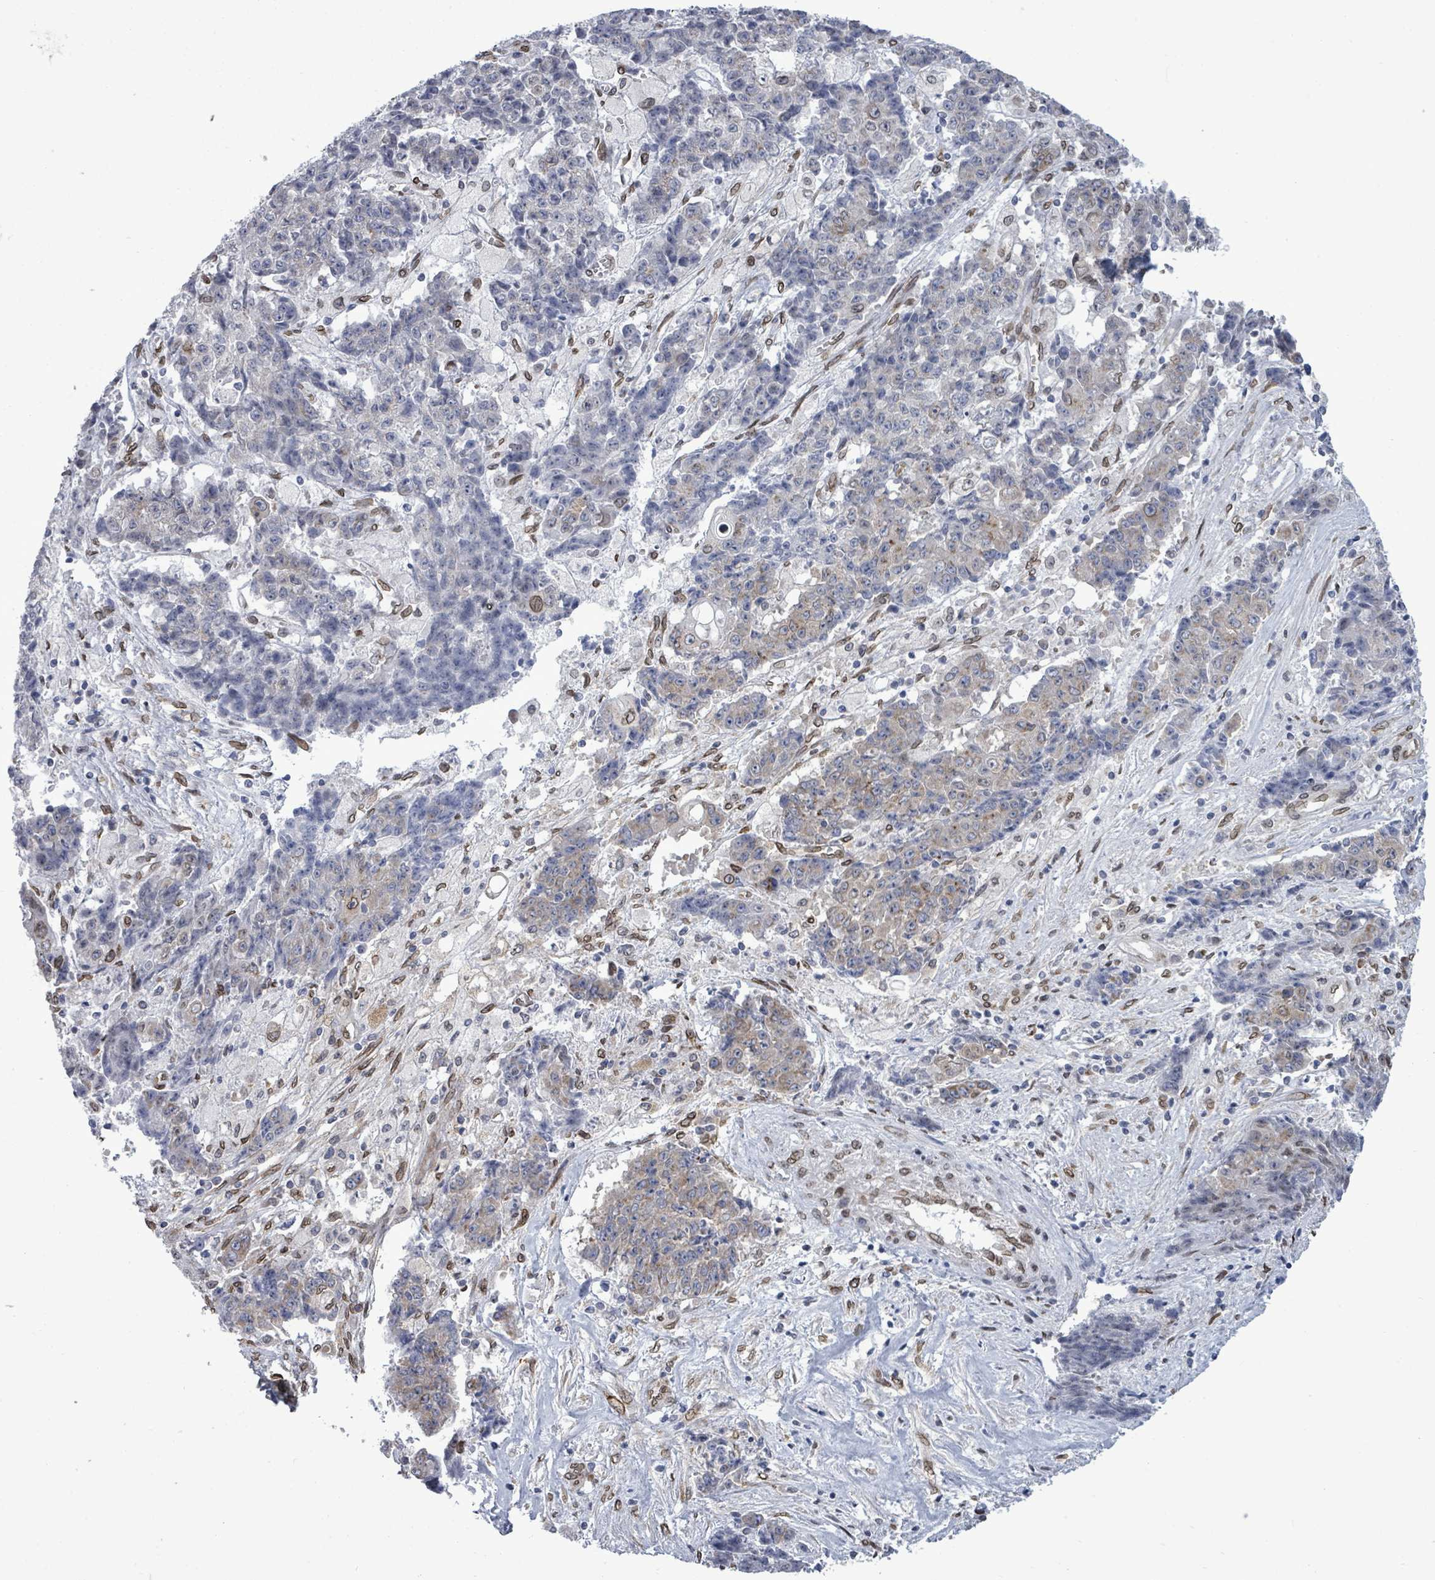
{"staining": {"intensity": "negative", "quantity": "none", "location": "none"}, "tissue": "ovarian cancer", "cell_type": "Tumor cells", "image_type": "cancer", "snomed": [{"axis": "morphology", "description": "Carcinoma, endometroid"}, {"axis": "topography", "description": "Ovary"}], "caption": "Tumor cells show no significant expression in ovarian cancer.", "gene": "ARFGAP1", "patient": {"sex": "female", "age": 42}}